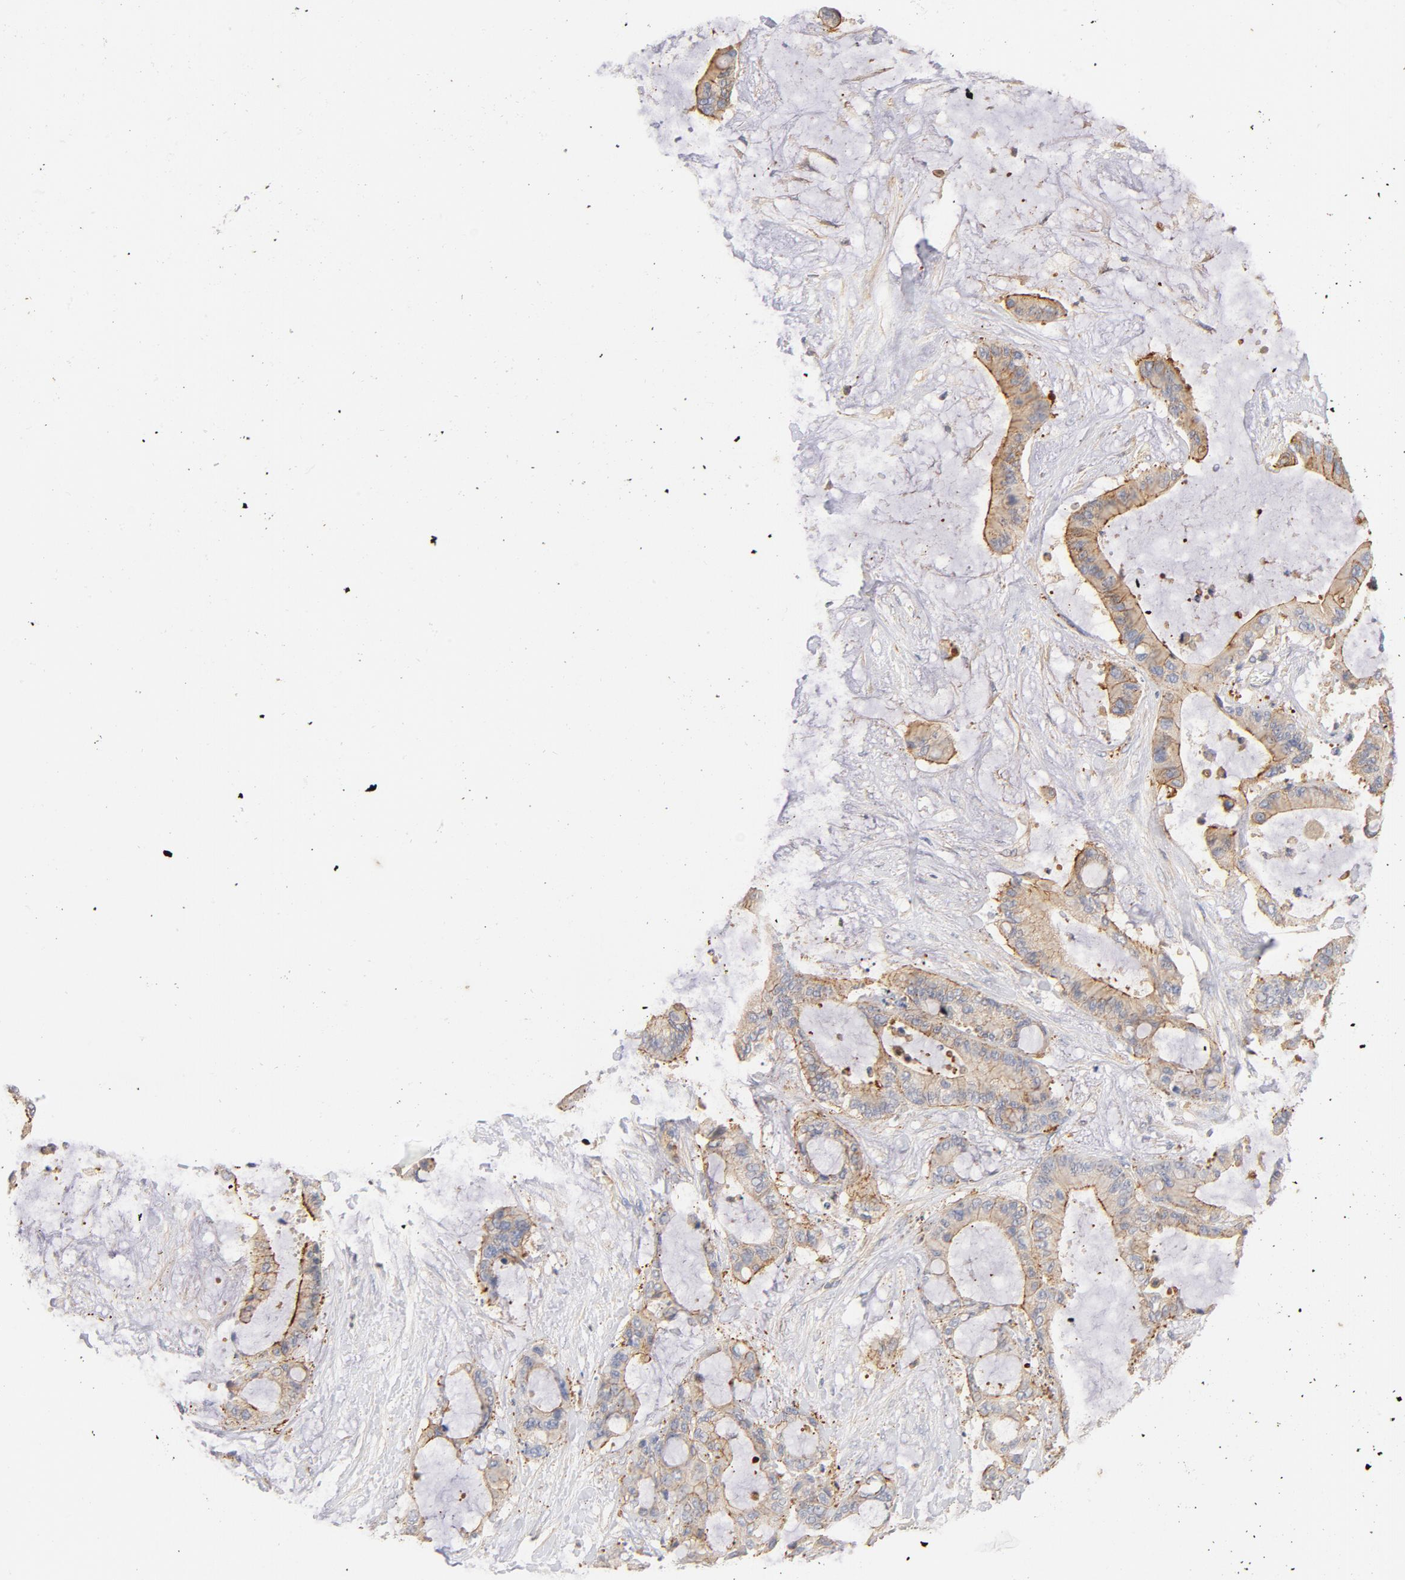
{"staining": {"intensity": "moderate", "quantity": ">75%", "location": "cytoplasmic/membranous"}, "tissue": "liver cancer", "cell_type": "Tumor cells", "image_type": "cancer", "snomed": [{"axis": "morphology", "description": "Cholangiocarcinoma"}, {"axis": "topography", "description": "Liver"}], "caption": "Immunohistochemistry (IHC) staining of liver cancer, which exhibits medium levels of moderate cytoplasmic/membranous positivity in about >75% of tumor cells indicating moderate cytoplasmic/membranous protein positivity. The staining was performed using DAB (brown) for protein detection and nuclei were counterstained in hematoxylin (blue).", "gene": "STRN3", "patient": {"sex": "female", "age": 73}}